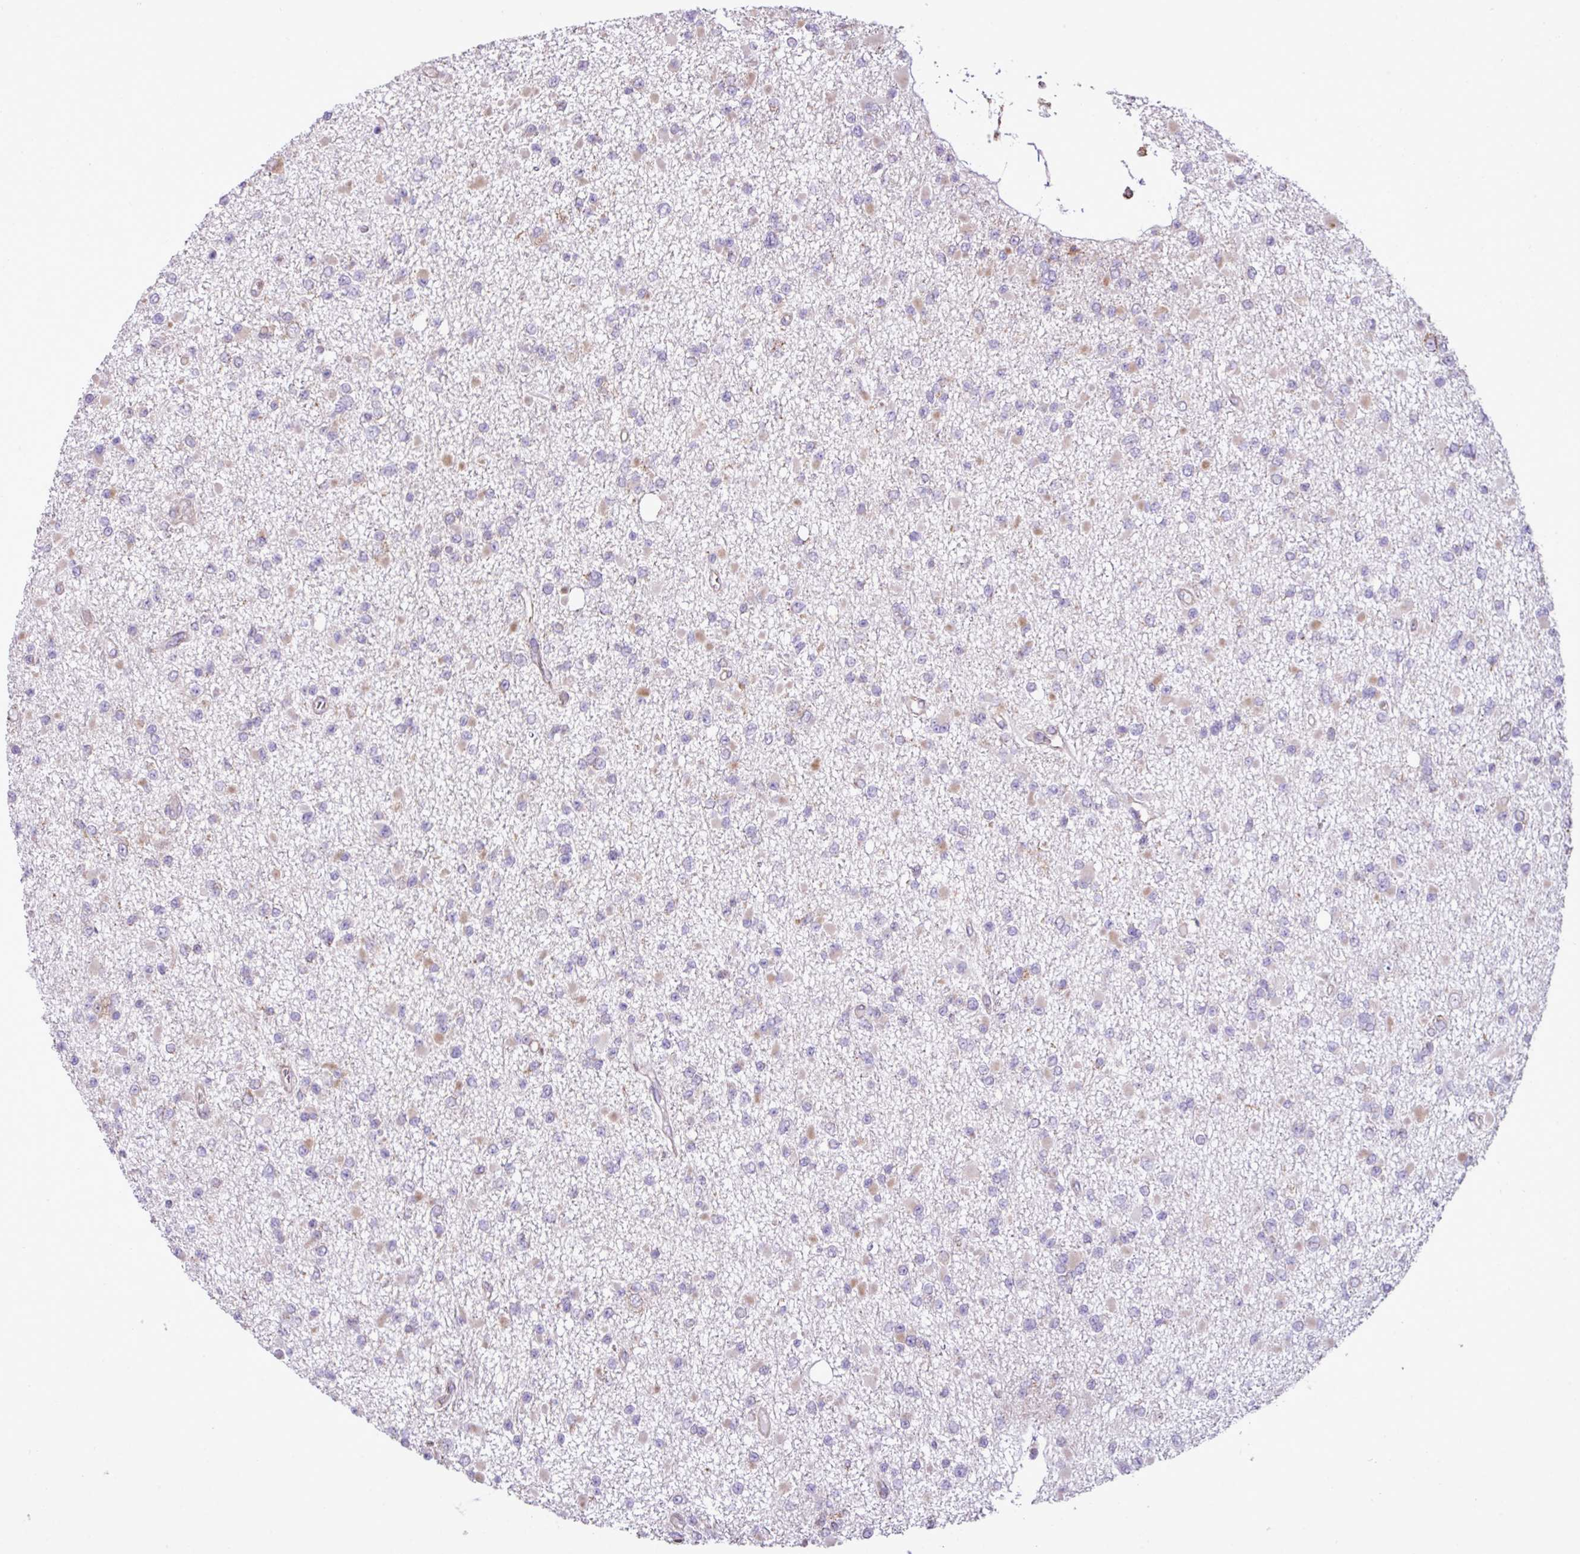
{"staining": {"intensity": "negative", "quantity": "none", "location": "none"}, "tissue": "glioma", "cell_type": "Tumor cells", "image_type": "cancer", "snomed": [{"axis": "morphology", "description": "Glioma, malignant, Low grade"}, {"axis": "topography", "description": "Brain"}], "caption": "Tumor cells are negative for brown protein staining in malignant low-grade glioma.", "gene": "ZSCAN5A", "patient": {"sex": "female", "age": 22}}